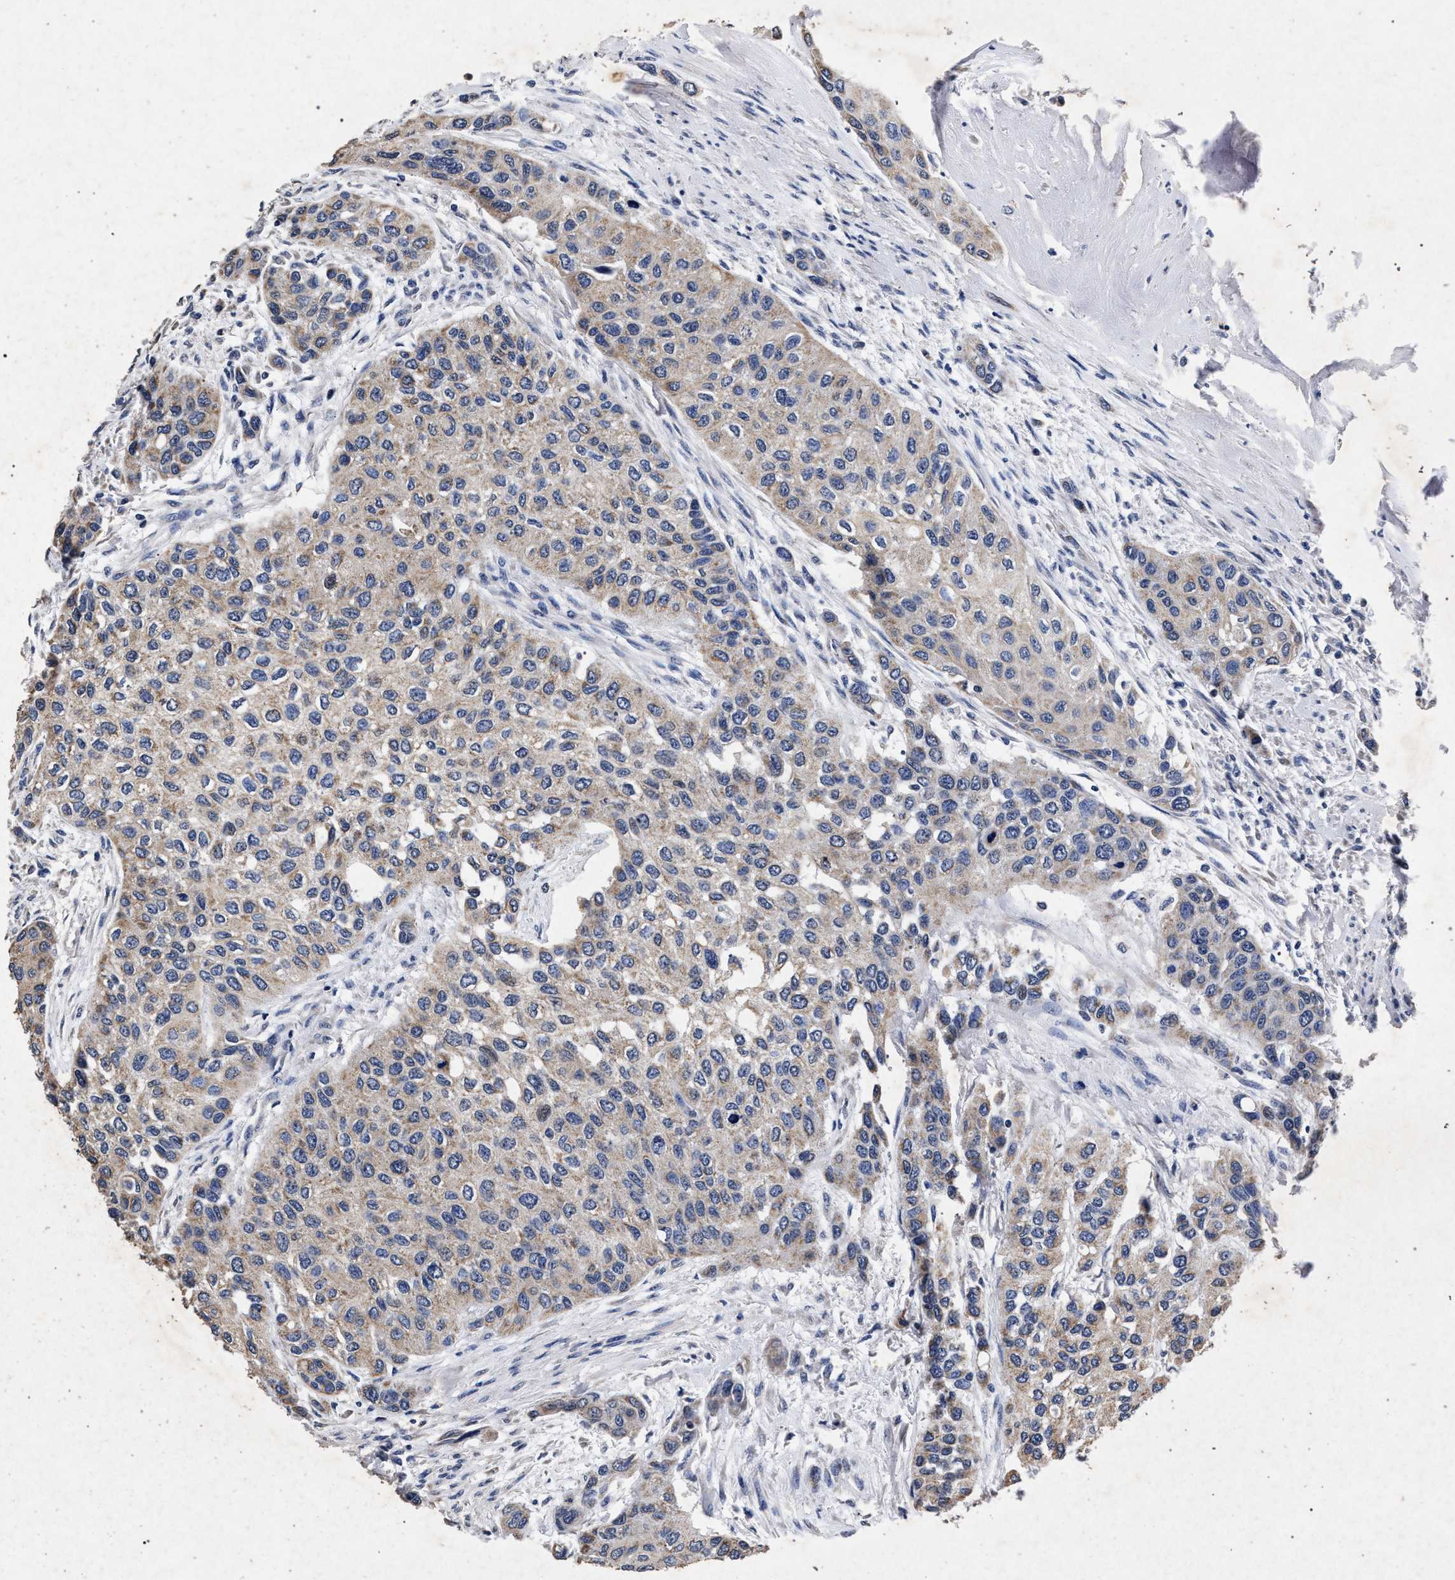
{"staining": {"intensity": "weak", "quantity": "<25%", "location": "cytoplasmic/membranous"}, "tissue": "urothelial cancer", "cell_type": "Tumor cells", "image_type": "cancer", "snomed": [{"axis": "morphology", "description": "Urothelial carcinoma, High grade"}, {"axis": "topography", "description": "Urinary bladder"}], "caption": "A high-resolution image shows immunohistochemistry staining of urothelial carcinoma (high-grade), which exhibits no significant expression in tumor cells.", "gene": "ATP1A2", "patient": {"sex": "female", "age": 56}}